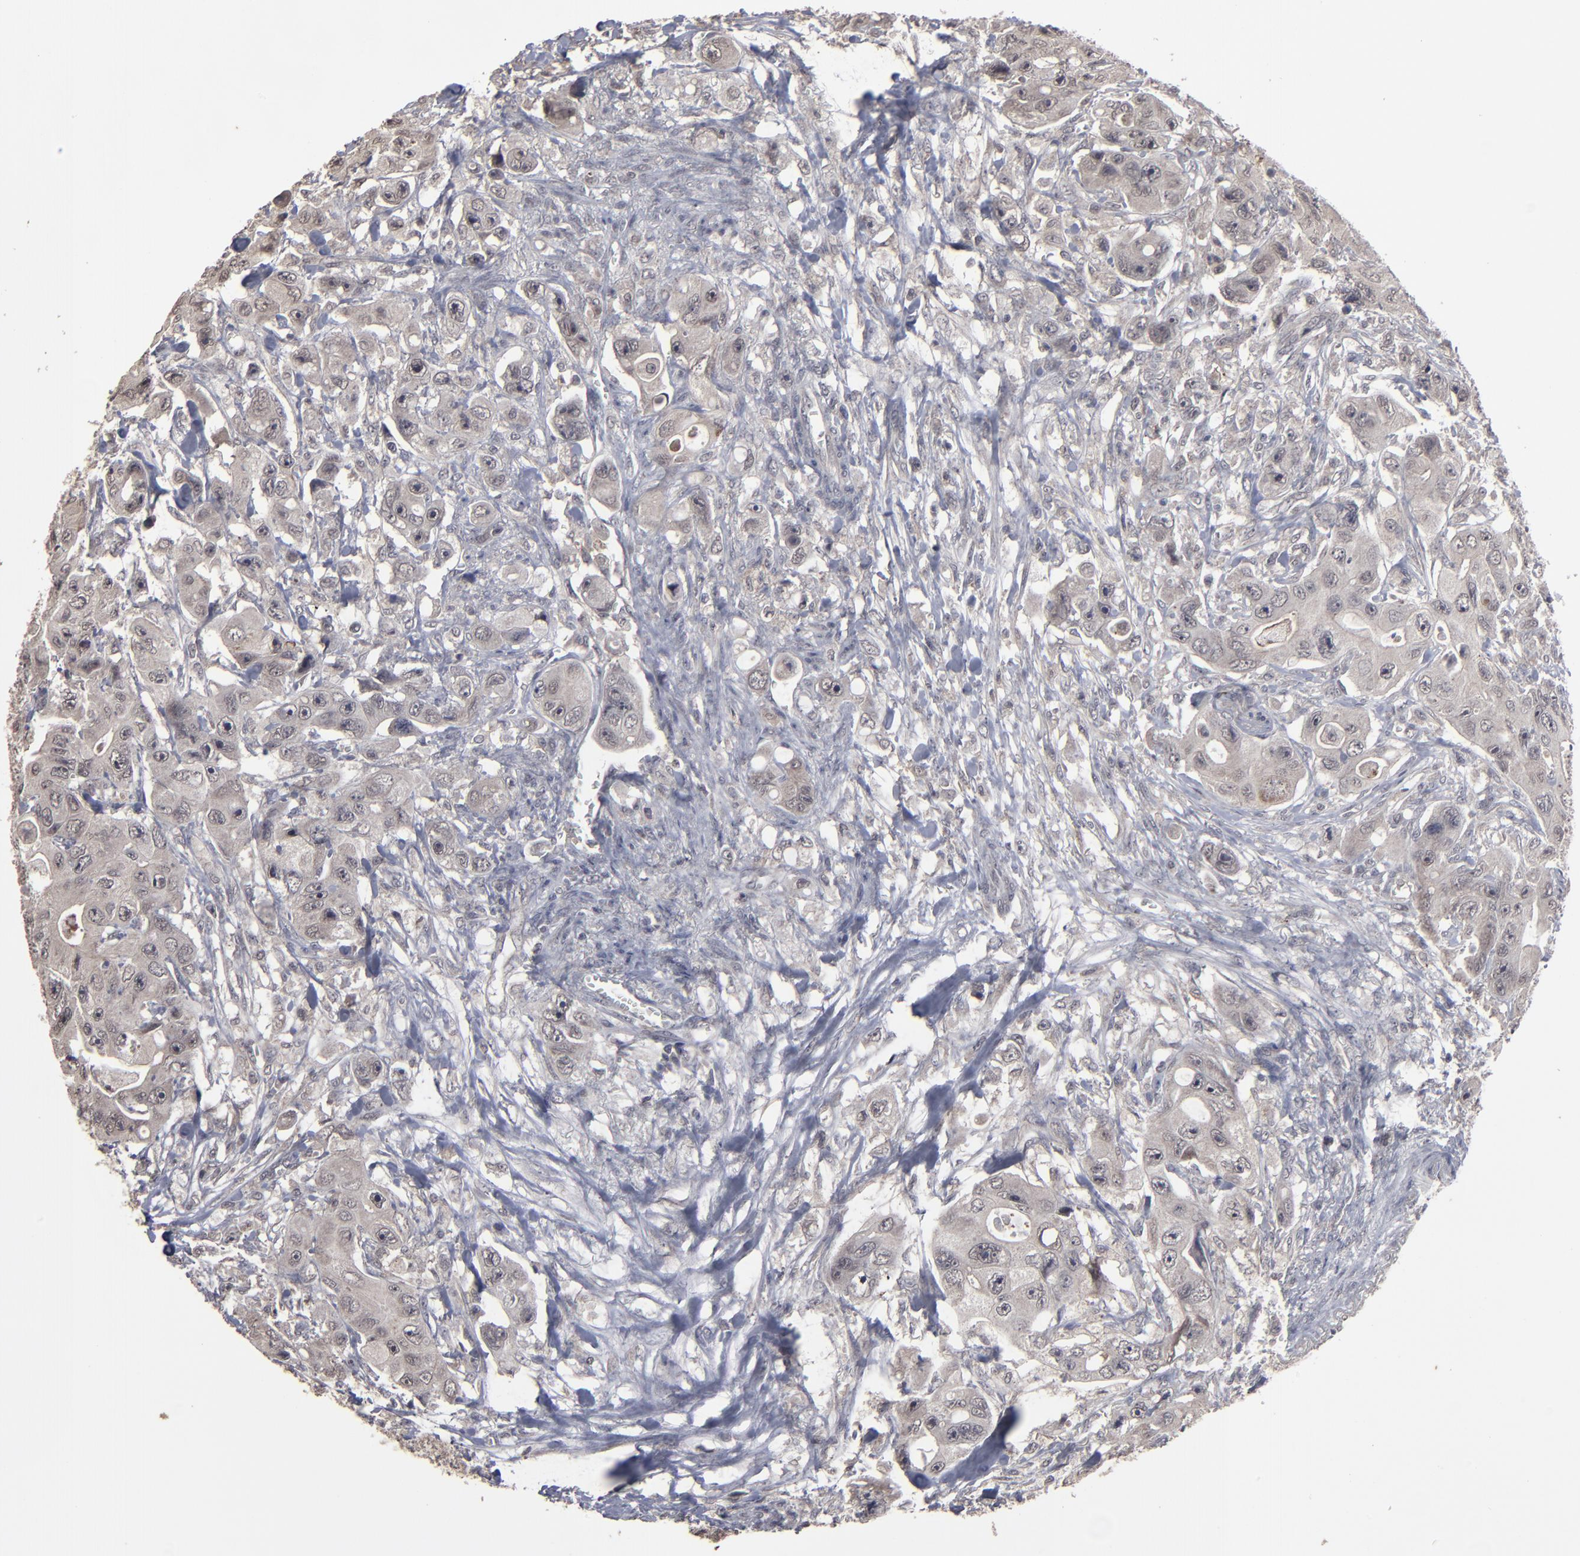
{"staining": {"intensity": "weak", "quantity": ">75%", "location": "cytoplasmic/membranous,nuclear"}, "tissue": "colorectal cancer", "cell_type": "Tumor cells", "image_type": "cancer", "snomed": [{"axis": "morphology", "description": "Adenocarcinoma, NOS"}, {"axis": "topography", "description": "Colon"}], "caption": "Weak cytoplasmic/membranous and nuclear positivity for a protein is appreciated in approximately >75% of tumor cells of colorectal cancer (adenocarcinoma) using immunohistochemistry.", "gene": "SLC22A17", "patient": {"sex": "female", "age": 46}}